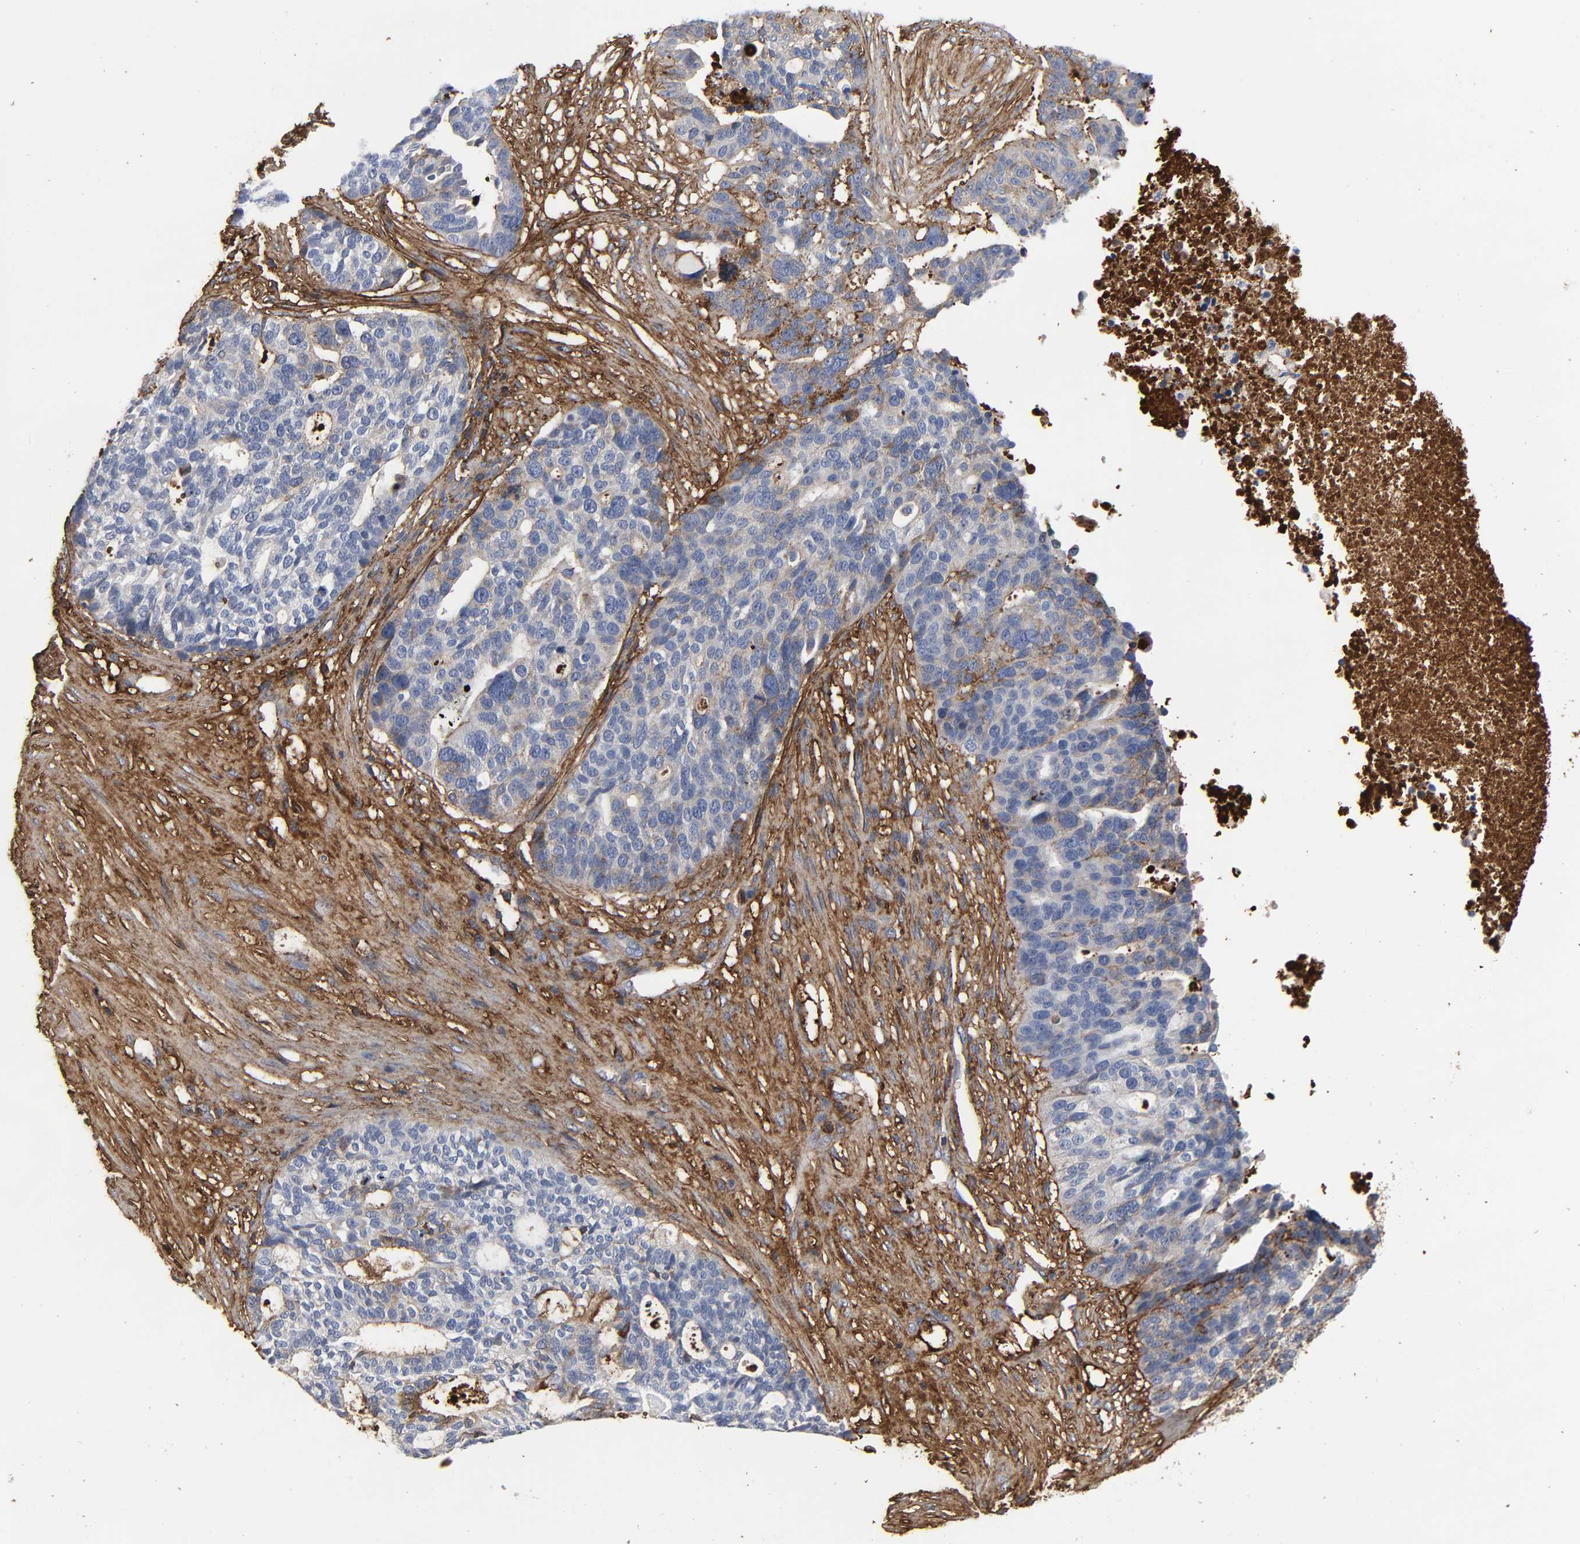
{"staining": {"intensity": "negative", "quantity": "none", "location": "none"}, "tissue": "ovarian cancer", "cell_type": "Tumor cells", "image_type": "cancer", "snomed": [{"axis": "morphology", "description": "Cystadenocarcinoma, serous, NOS"}, {"axis": "topography", "description": "Ovary"}], "caption": "Ovarian cancer was stained to show a protein in brown. There is no significant positivity in tumor cells.", "gene": "FBLN1", "patient": {"sex": "female", "age": 59}}